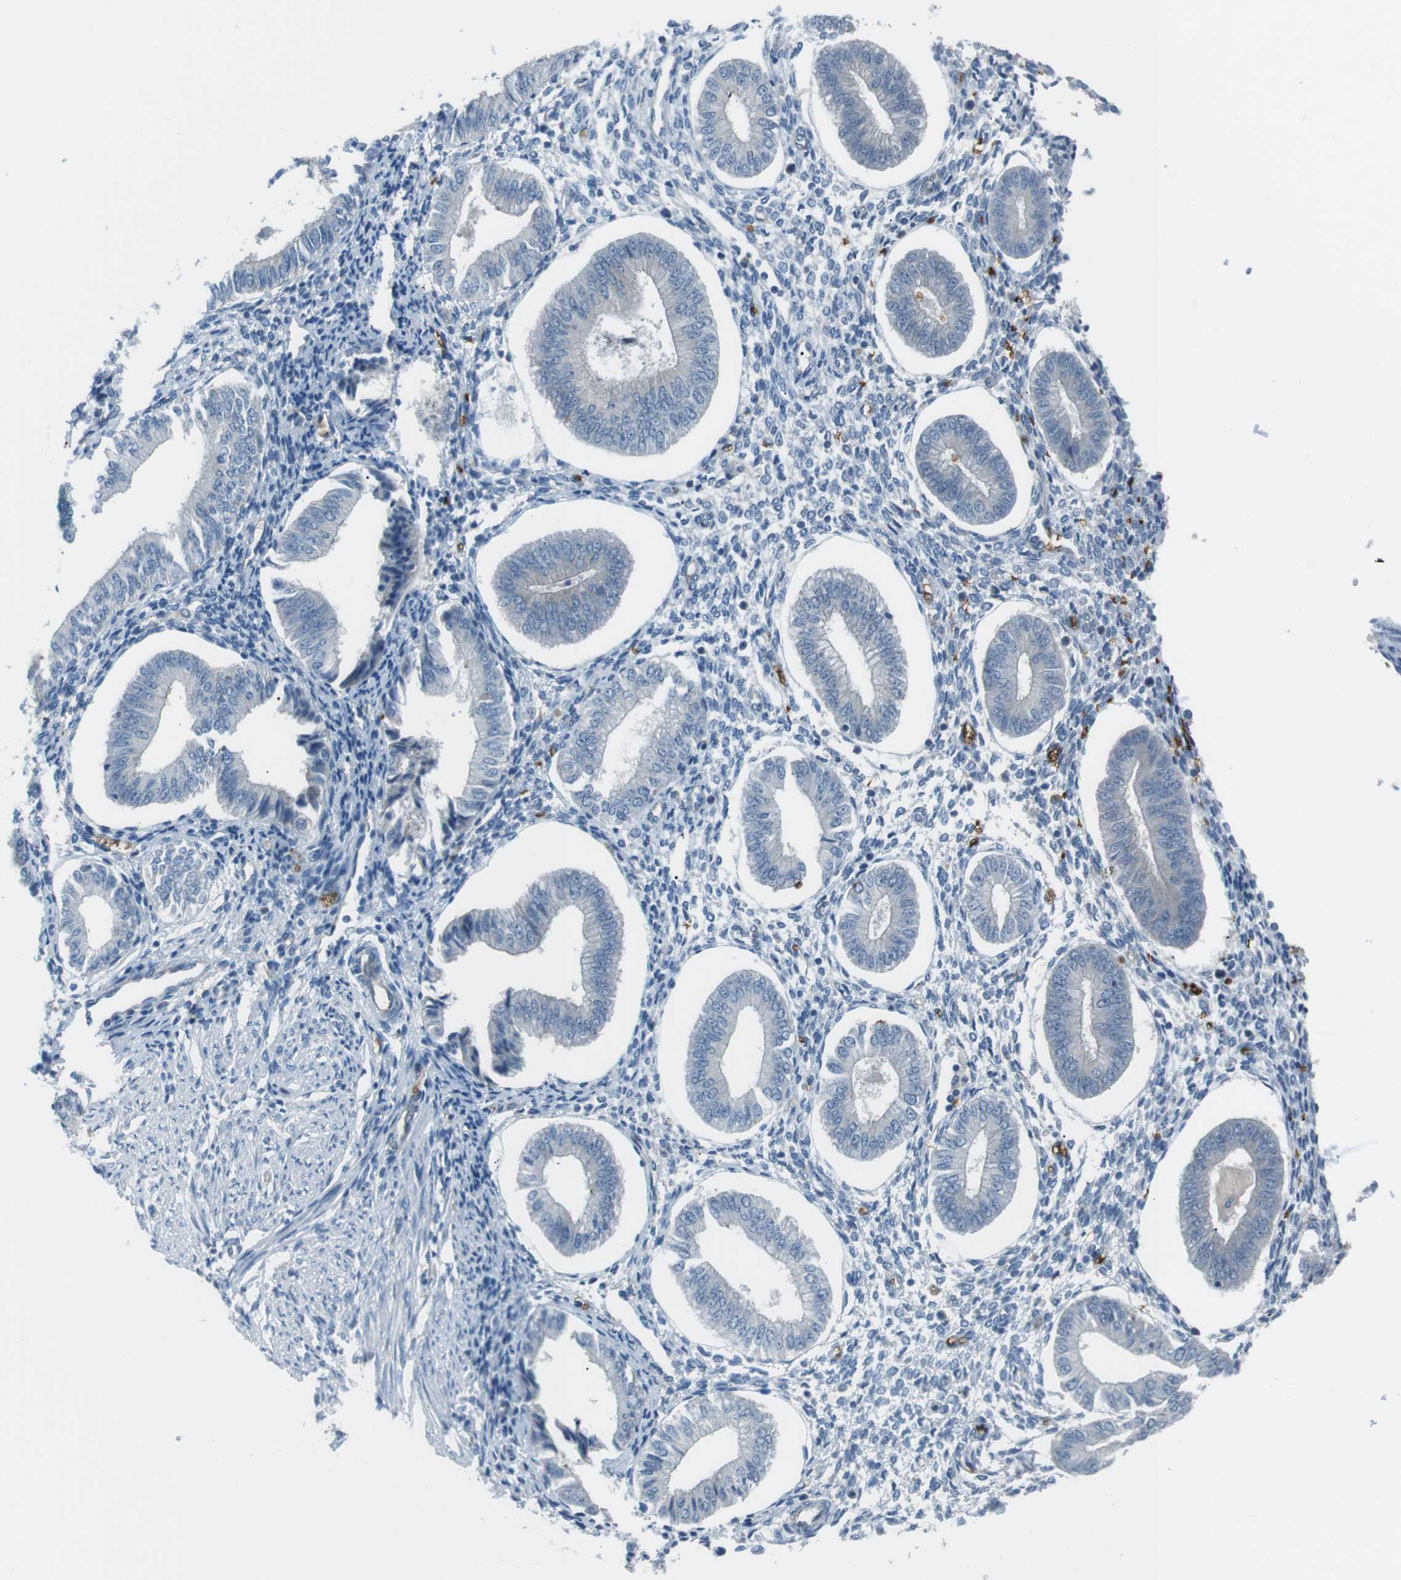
{"staining": {"intensity": "negative", "quantity": "none", "location": "none"}, "tissue": "endometrium", "cell_type": "Cells in endometrial stroma", "image_type": "normal", "snomed": [{"axis": "morphology", "description": "Normal tissue, NOS"}, {"axis": "topography", "description": "Endometrium"}], "caption": "The immunohistochemistry histopathology image has no significant positivity in cells in endometrial stroma of endometrium. Nuclei are stained in blue.", "gene": "SPTA1", "patient": {"sex": "female", "age": 50}}